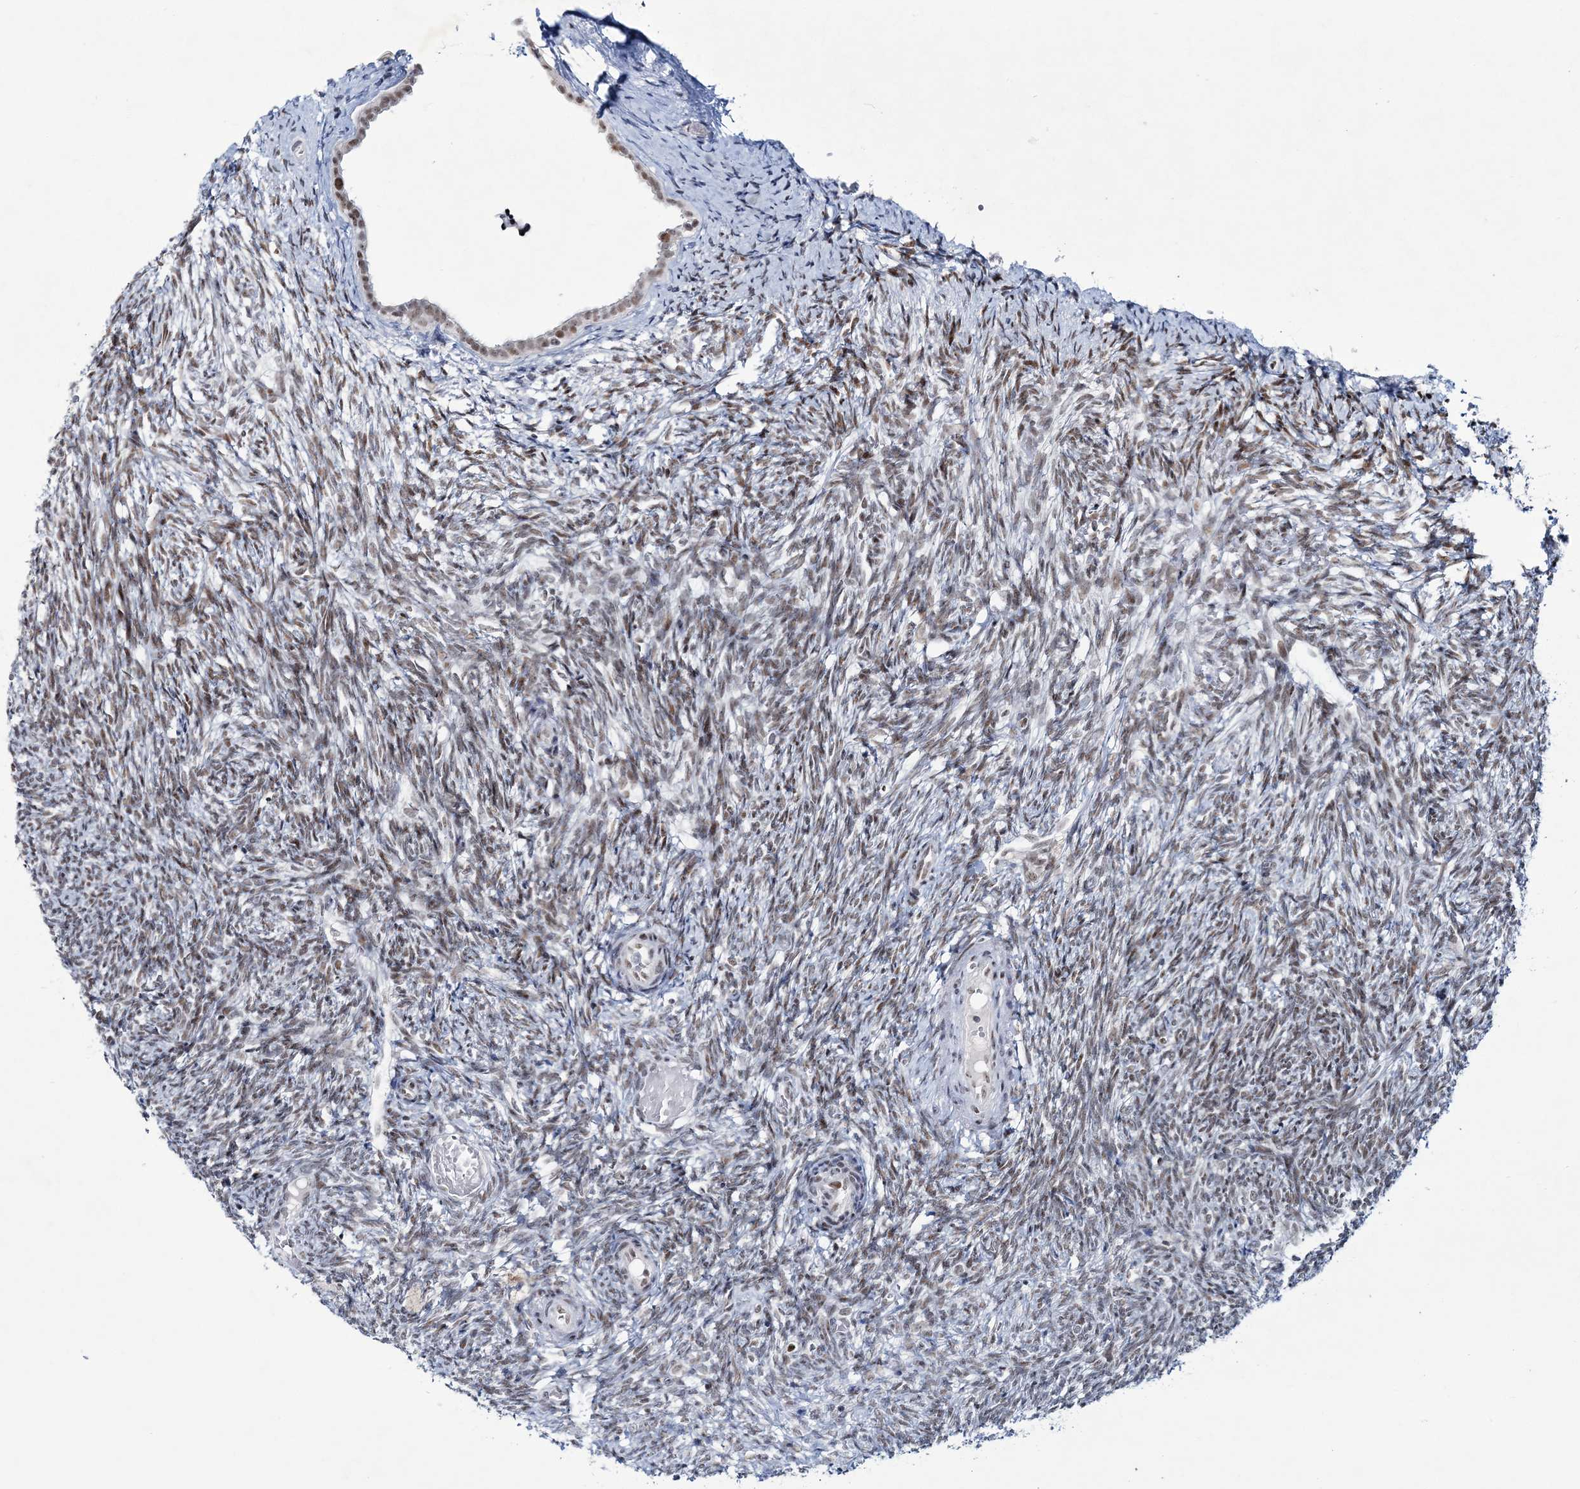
{"staining": {"intensity": "moderate", "quantity": "25%-75%", "location": "nuclear"}, "tissue": "ovary", "cell_type": "Ovarian stroma cells", "image_type": "normal", "snomed": [{"axis": "morphology", "description": "Normal tissue, NOS"}, {"axis": "topography", "description": "Ovary"}], "caption": "Benign ovary demonstrates moderate nuclear positivity in about 25%-75% of ovarian stroma cells, visualized by immunohistochemistry. The protein of interest is stained brown, and the nuclei are stained in blue (DAB IHC with brightfield microscopy, high magnification).", "gene": "LRRFIP2", "patient": {"sex": "female", "age": 41}}